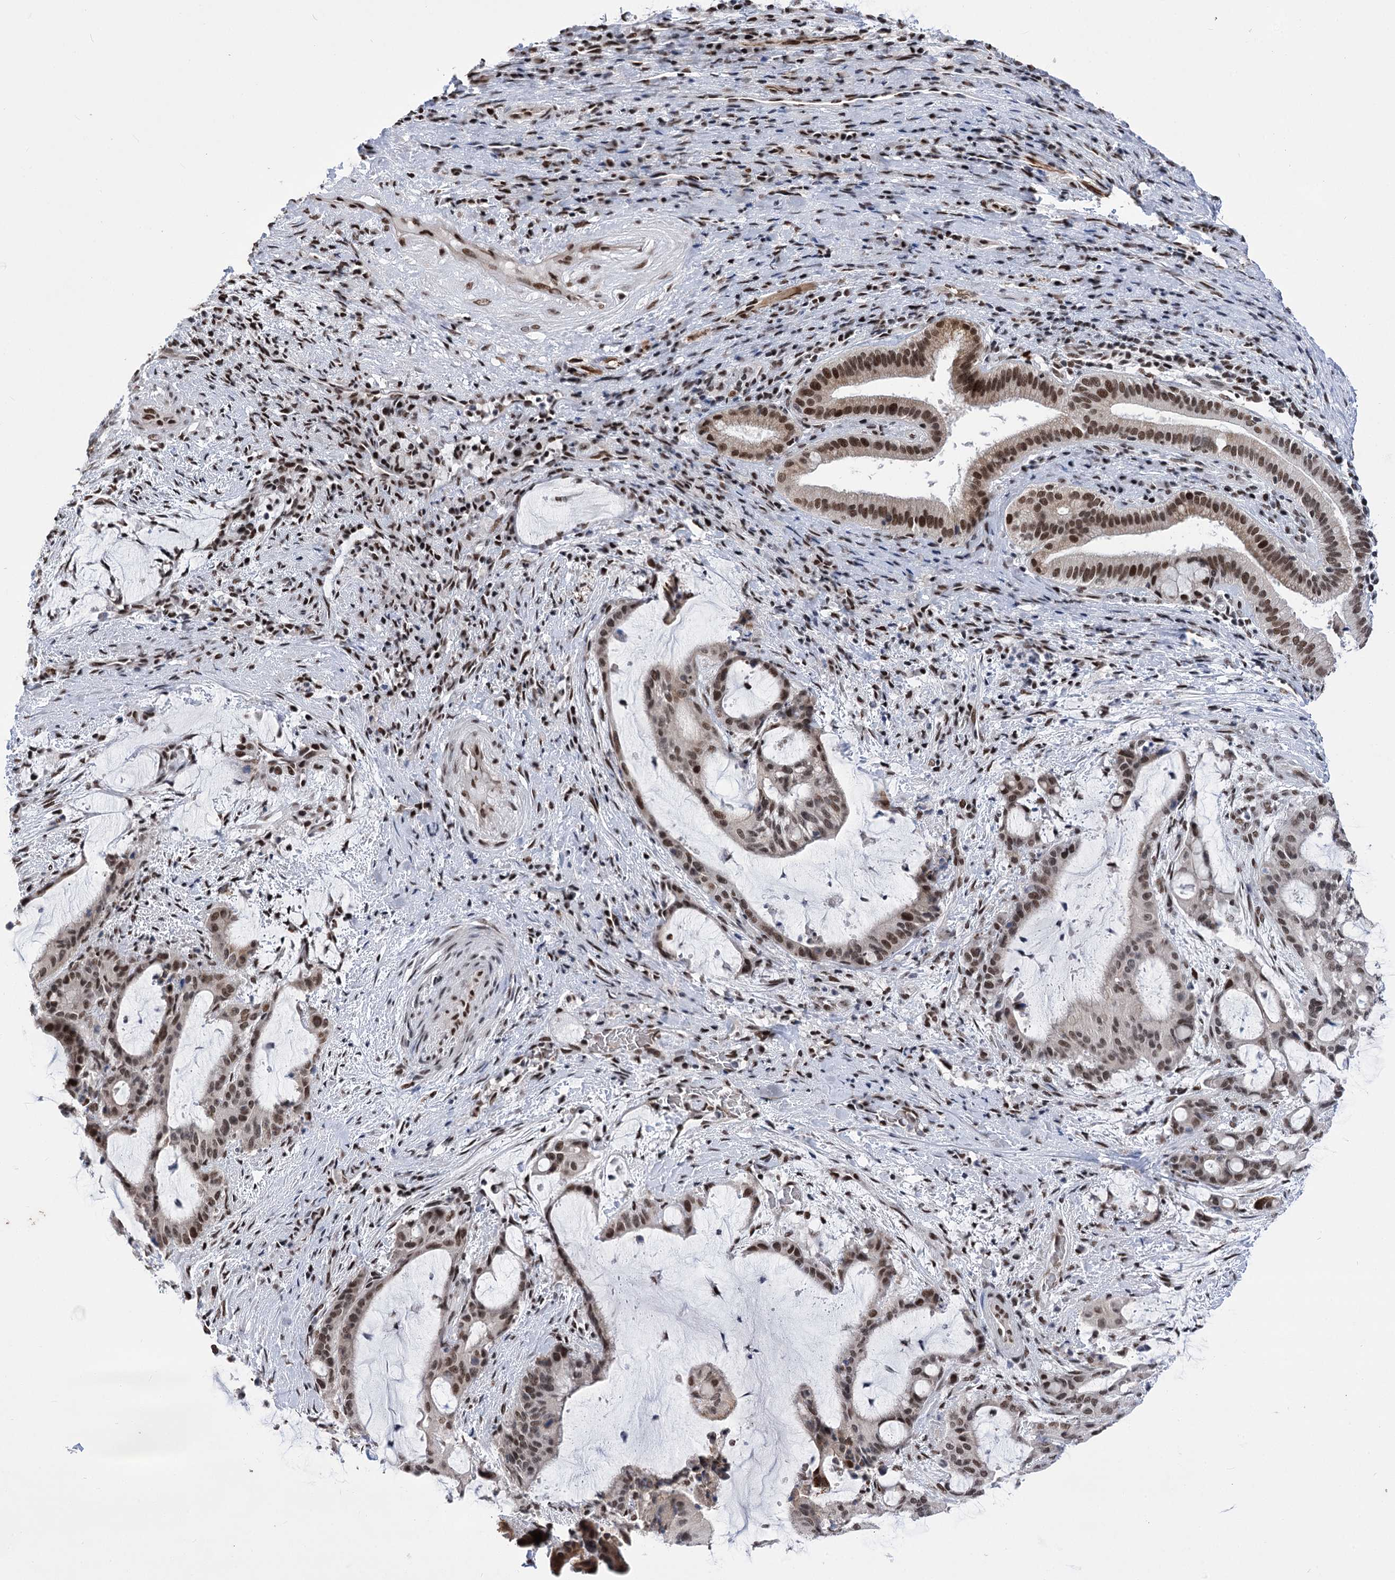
{"staining": {"intensity": "moderate", "quantity": ">75%", "location": "cytoplasmic/membranous,nuclear"}, "tissue": "liver cancer", "cell_type": "Tumor cells", "image_type": "cancer", "snomed": [{"axis": "morphology", "description": "Normal tissue, NOS"}, {"axis": "morphology", "description": "Cholangiocarcinoma"}, {"axis": "topography", "description": "Liver"}, {"axis": "topography", "description": "Peripheral nerve tissue"}], "caption": "Protein staining of cholangiocarcinoma (liver) tissue reveals moderate cytoplasmic/membranous and nuclear positivity in approximately >75% of tumor cells.", "gene": "POU4F3", "patient": {"sex": "female", "age": 73}}